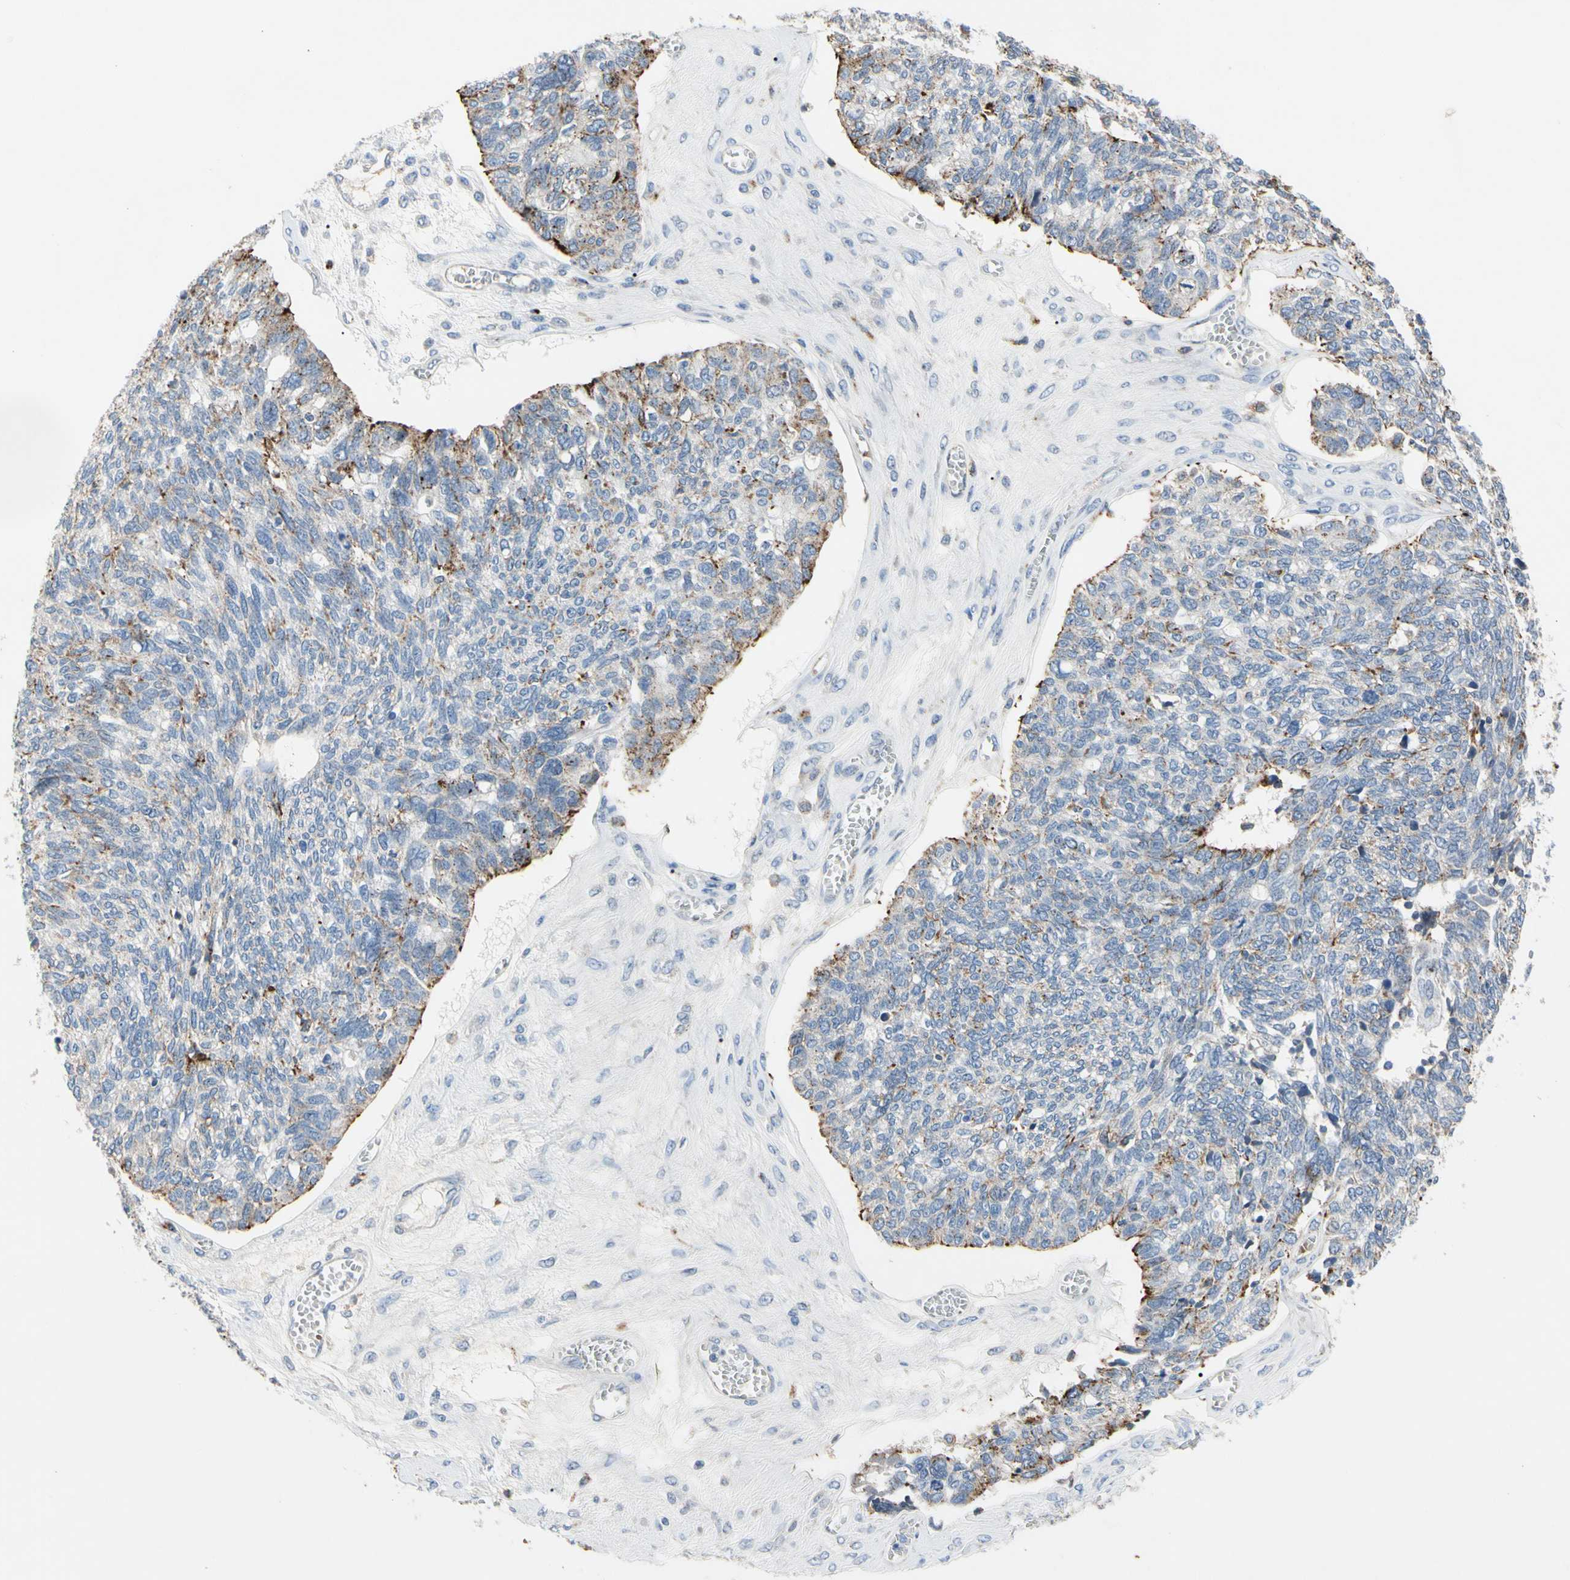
{"staining": {"intensity": "moderate", "quantity": "<25%", "location": "cytoplasmic/membranous"}, "tissue": "ovarian cancer", "cell_type": "Tumor cells", "image_type": "cancer", "snomed": [{"axis": "morphology", "description": "Cystadenocarcinoma, serous, NOS"}, {"axis": "topography", "description": "Ovary"}], "caption": "Immunohistochemical staining of ovarian cancer (serous cystadenocarcinoma) shows moderate cytoplasmic/membranous protein positivity in about <25% of tumor cells.", "gene": "RETSAT", "patient": {"sex": "female", "age": 79}}